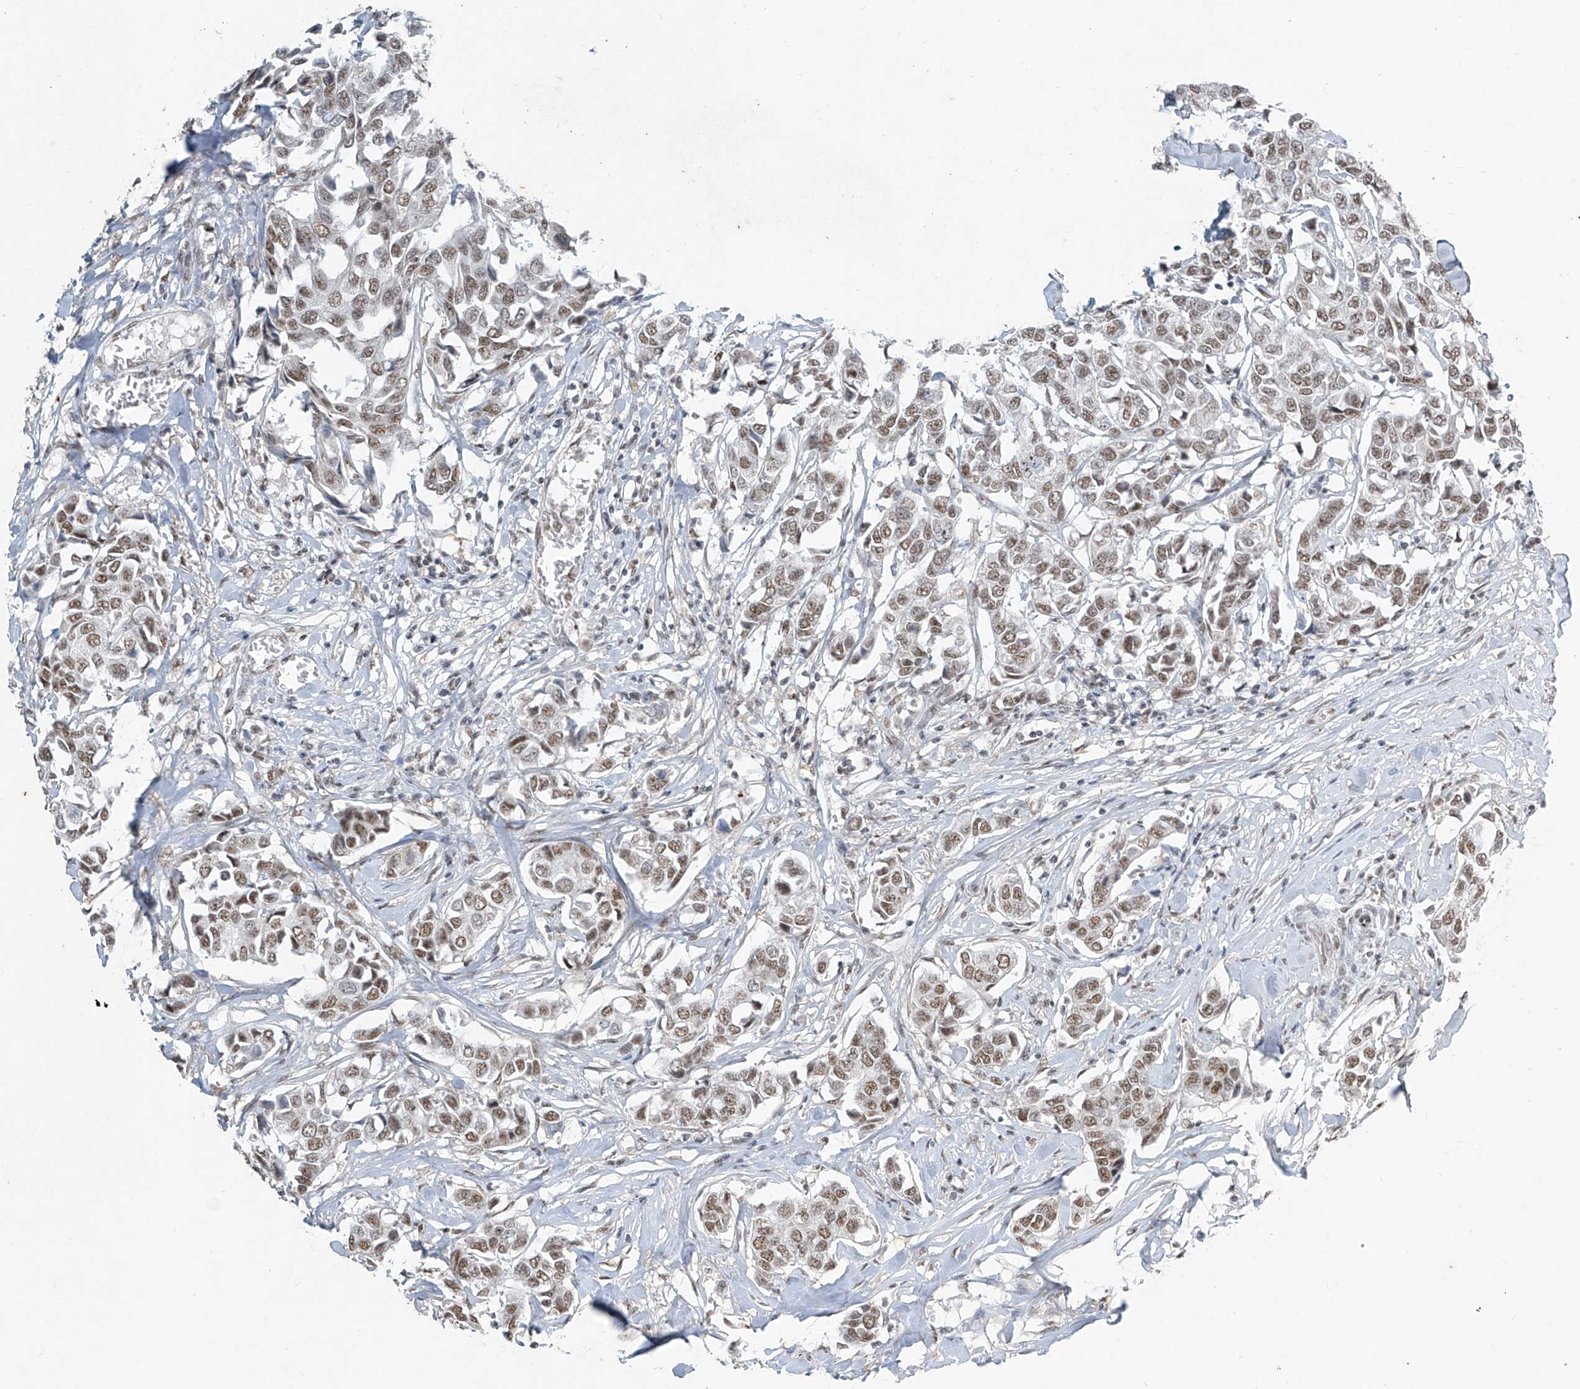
{"staining": {"intensity": "moderate", "quantity": ">75%", "location": "nuclear"}, "tissue": "breast cancer", "cell_type": "Tumor cells", "image_type": "cancer", "snomed": [{"axis": "morphology", "description": "Duct carcinoma"}, {"axis": "topography", "description": "Breast"}], "caption": "Tumor cells display moderate nuclear positivity in approximately >75% of cells in breast infiltrating ductal carcinoma.", "gene": "TFEC", "patient": {"sex": "female", "age": 80}}